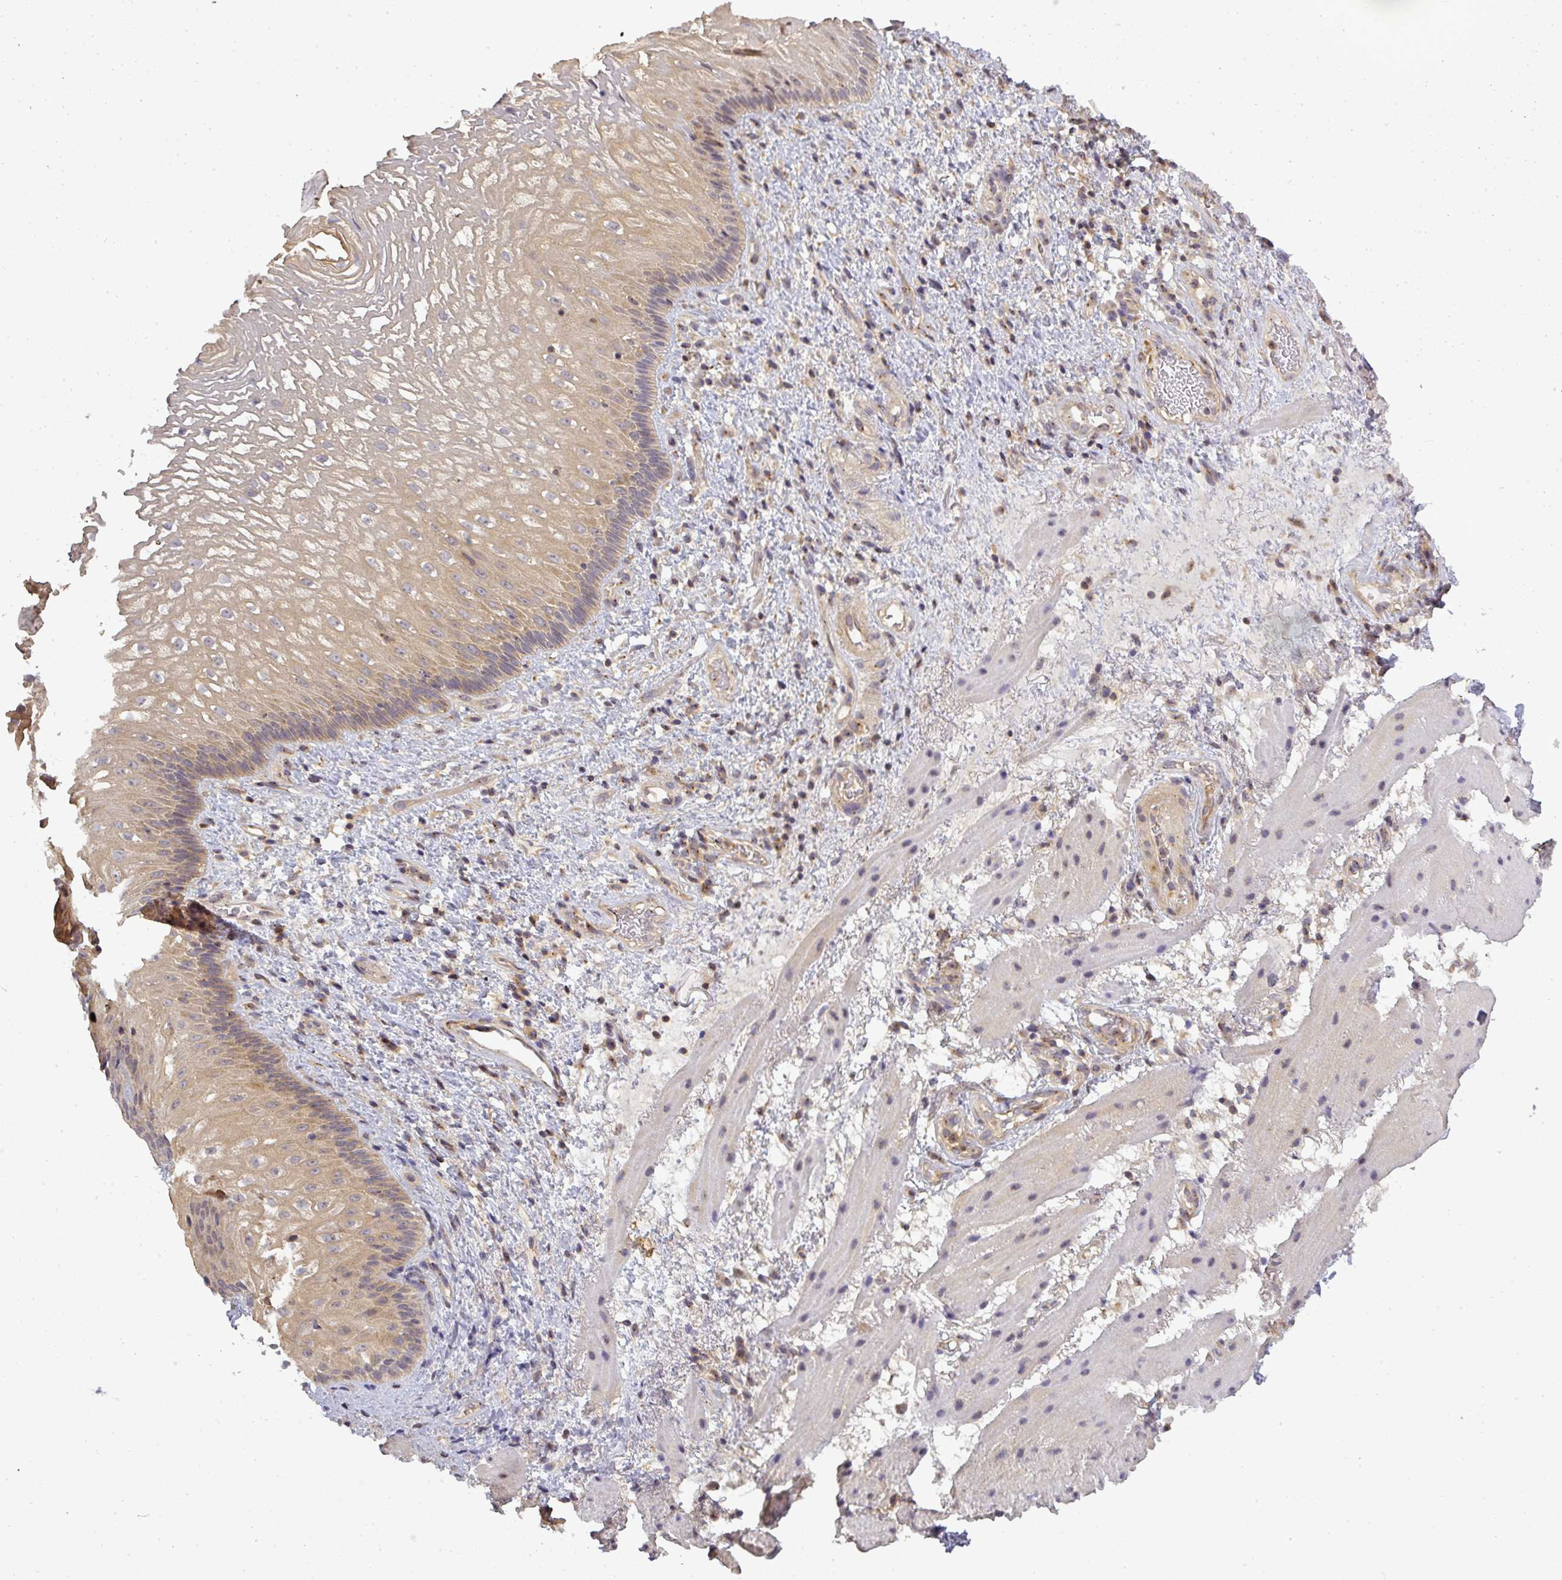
{"staining": {"intensity": "weak", "quantity": "25%-75%", "location": "cytoplasmic/membranous"}, "tissue": "esophagus", "cell_type": "Squamous epithelial cells", "image_type": "normal", "snomed": [{"axis": "morphology", "description": "Normal tissue, NOS"}, {"axis": "topography", "description": "Esophagus"}], "caption": "Brown immunohistochemical staining in benign human esophagus displays weak cytoplasmic/membranous positivity in approximately 25%-75% of squamous epithelial cells.", "gene": "NIN", "patient": {"sex": "female", "age": 75}}